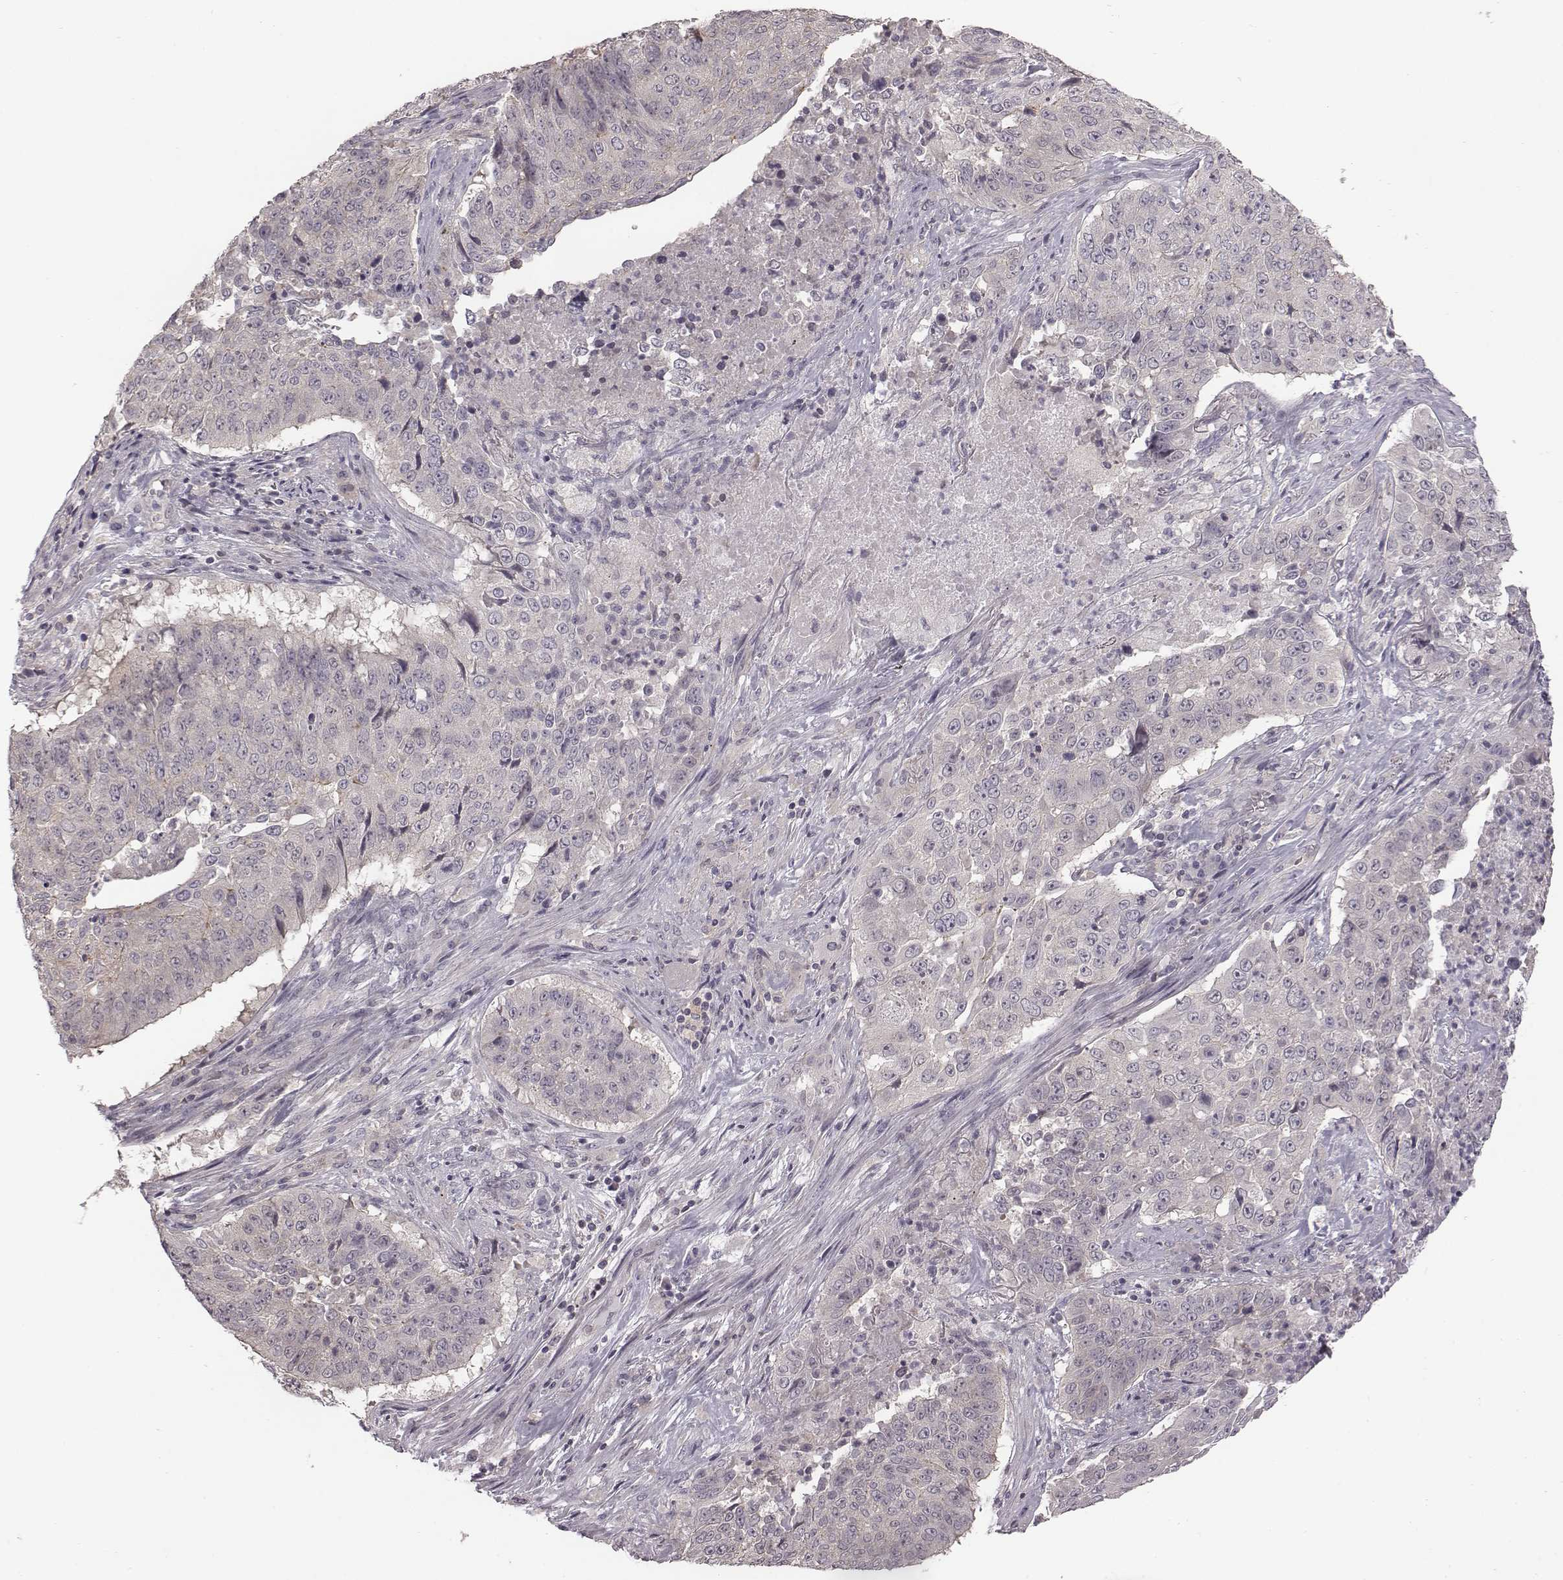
{"staining": {"intensity": "negative", "quantity": "none", "location": "none"}, "tissue": "lung cancer", "cell_type": "Tumor cells", "image_type": "cancer", "snomed": [{"axis": "morphology", "description": "Normal tissue, NOS"}, {"axis": "morphology", "description": "Squamous cell carcinoma, NOS"}, {"axis": "topography", "description": "Bronchus"}, {"axis": "topography", "description": "Lung"}], "caption": "Tumor cells show no significant protein positivity in squamous cell carcinoma (lung).", "gene": "BICDL1", "patient": {"sex": "male", "age": 64}}